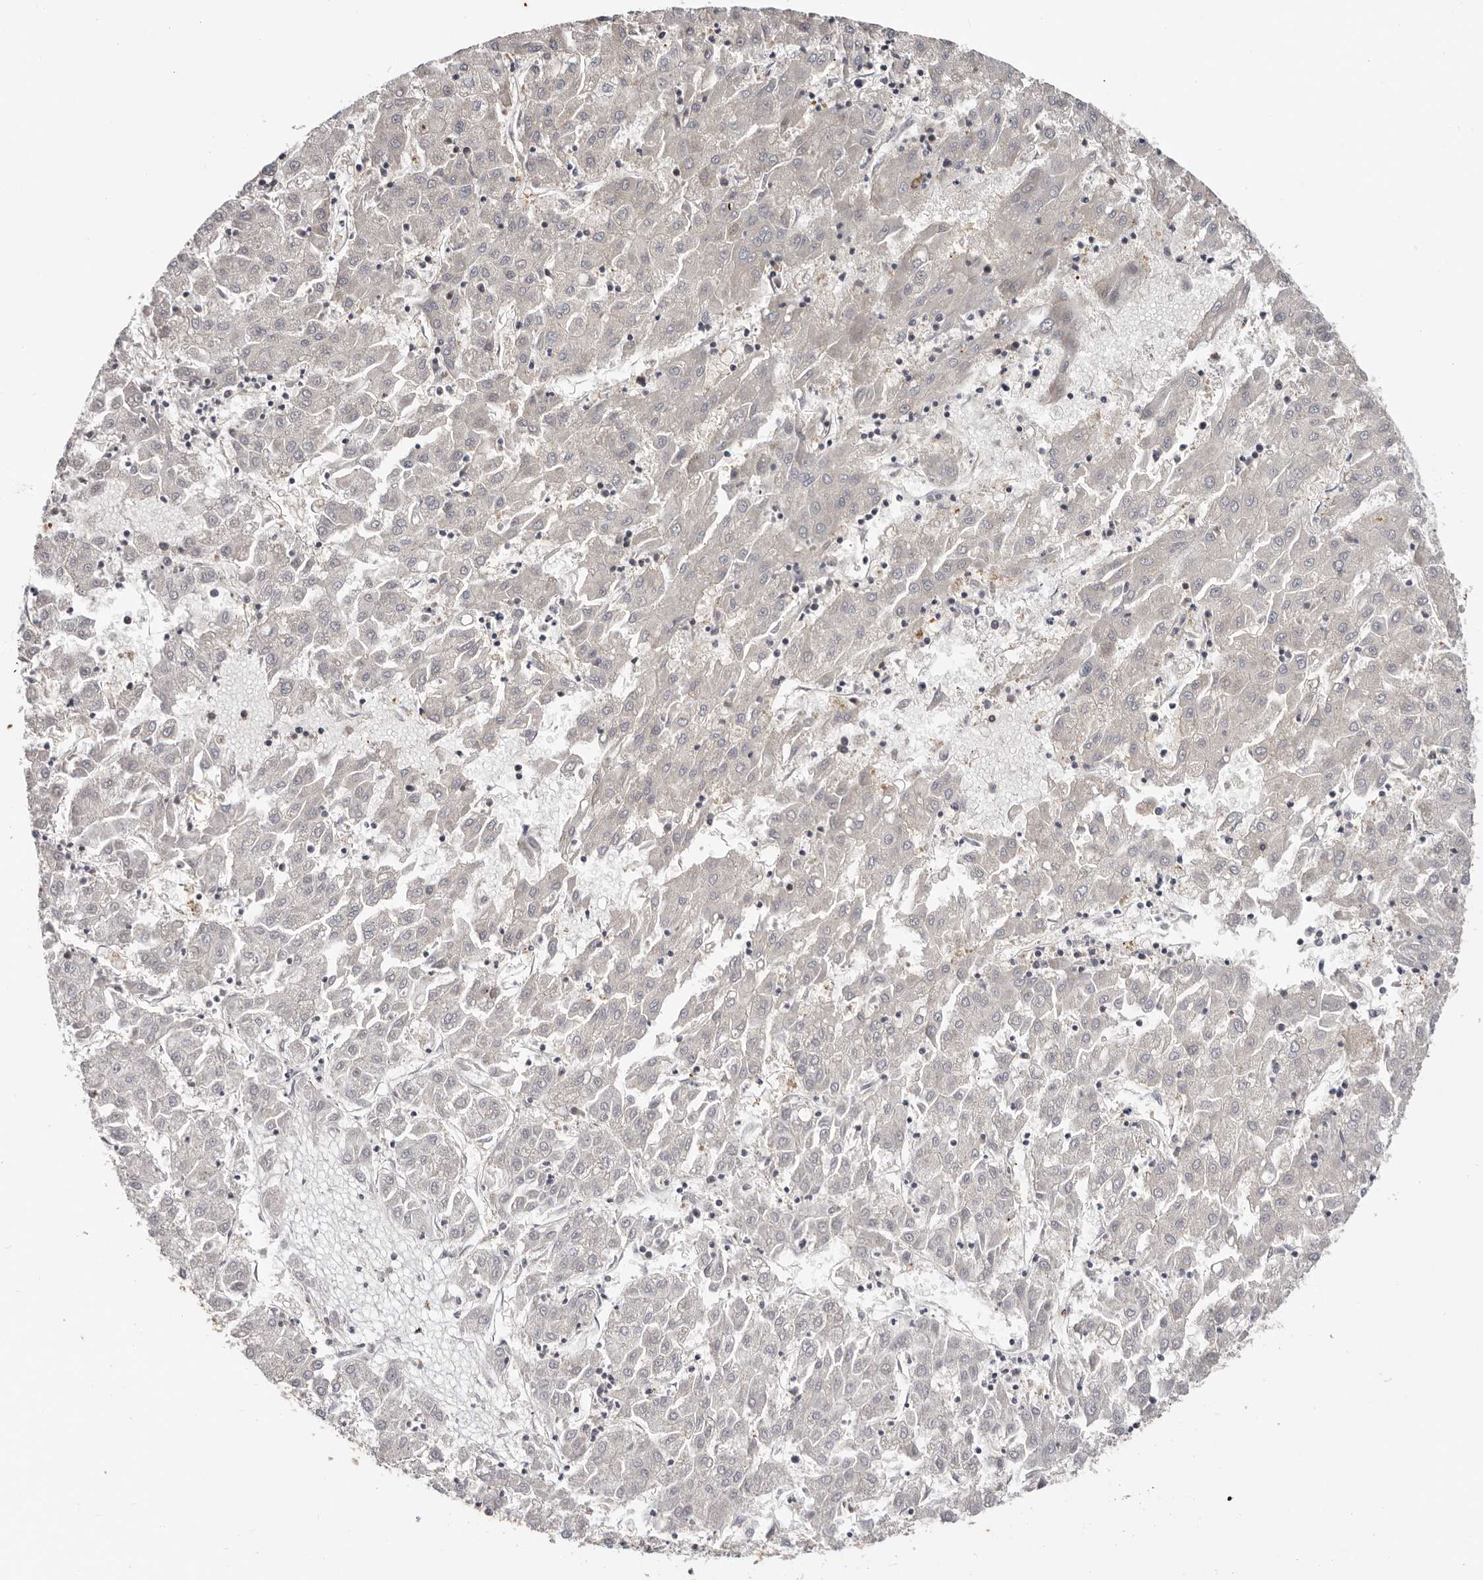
{"staining": {"intensity": "negative", "quantity": "none", "location": "none"}, "tissue": "liver cancer", "cell_type": "Tumor cells", "image_type": "cancer", "snomed": [{"axis": "morphology", "description": "Carcinoma, Hepatocellular, NOS"}, {"axis": "topography", "description": "Liver"}], "caption": "The histopathology image shows no staining of tumor cells in liver hepatocellular carcinoma.", "gene": "EPRS1", "patient": {"sex": "male", "age": 72}}